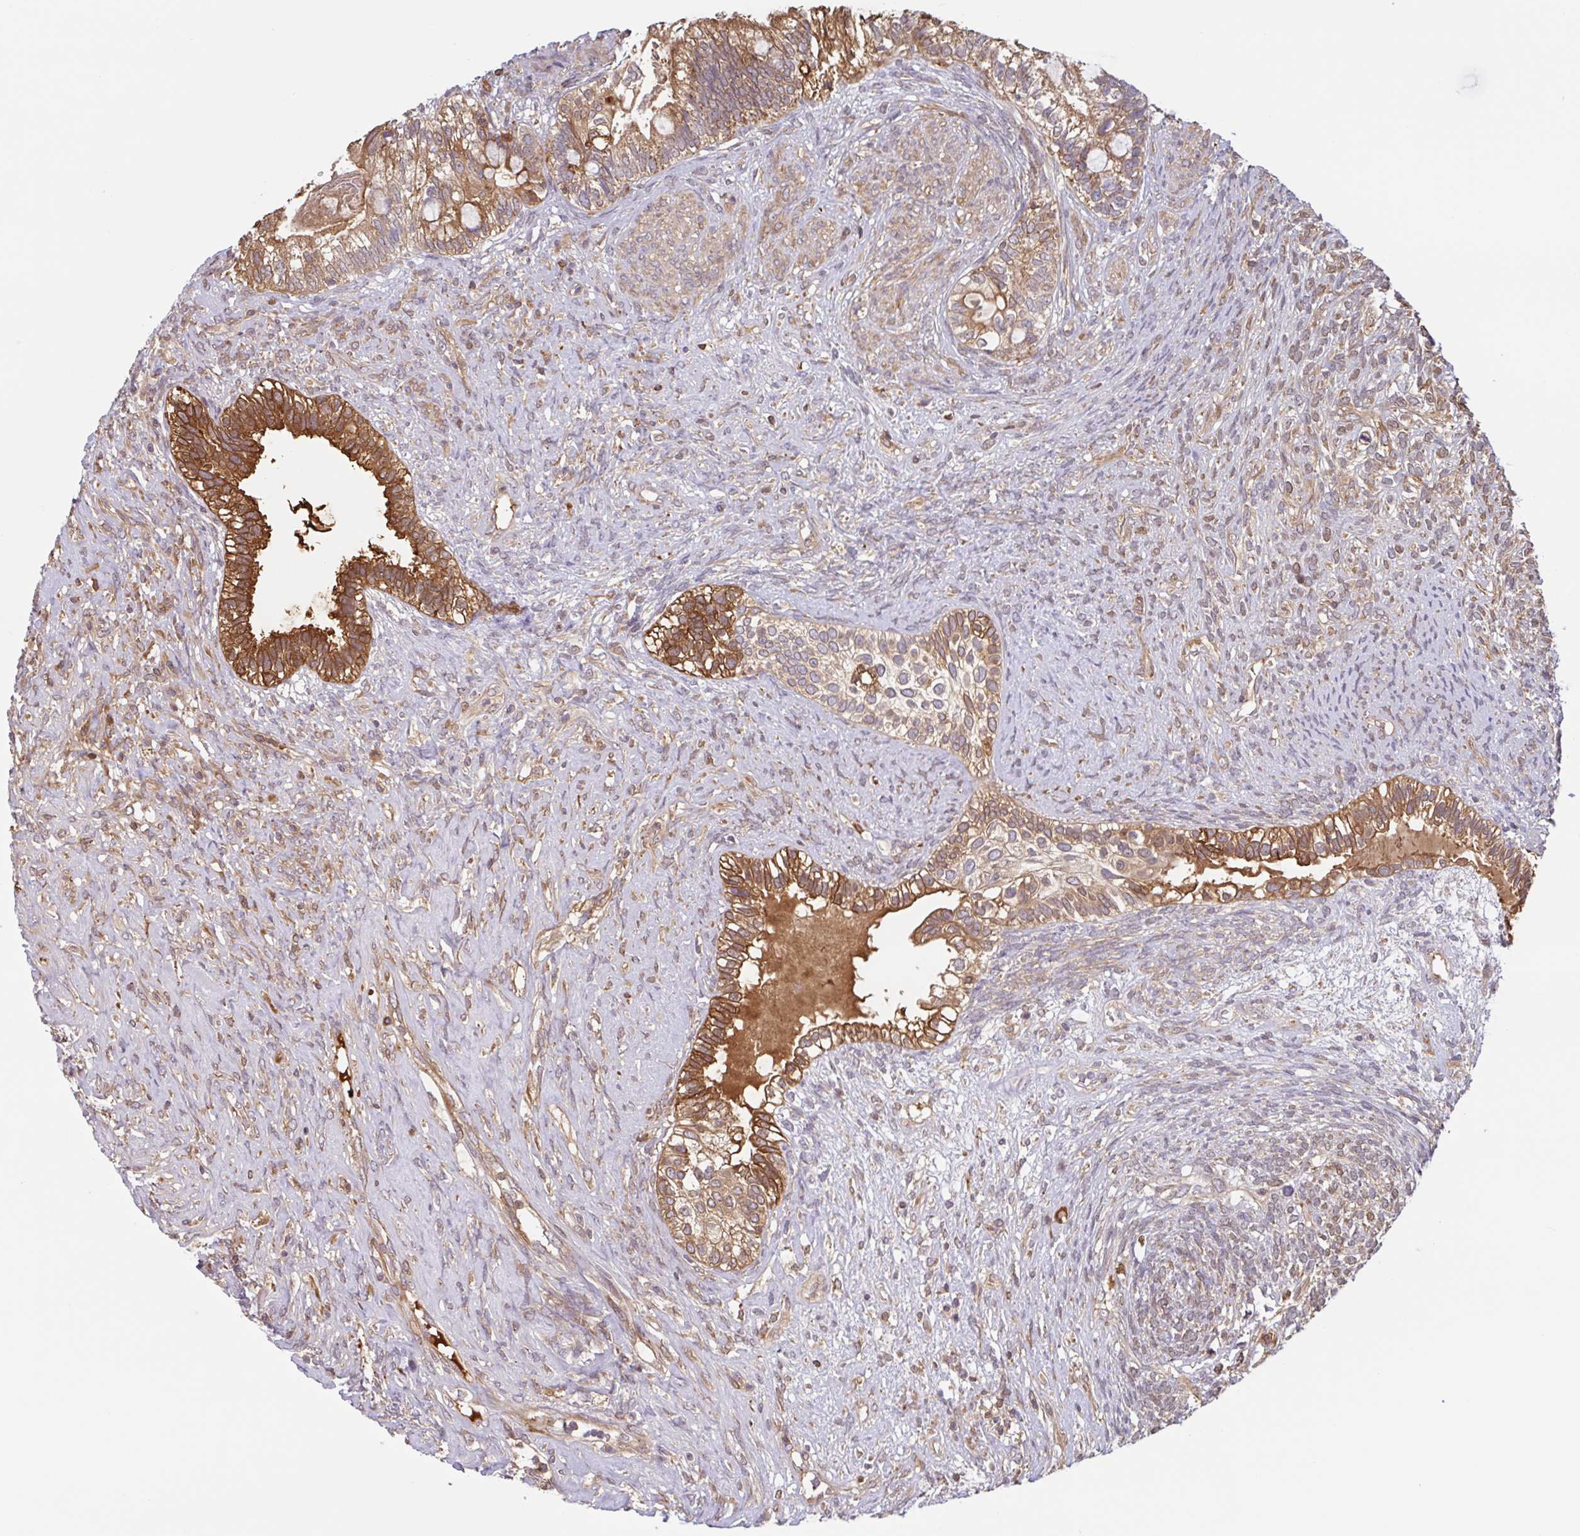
{"staining": {"intensity": "moderate", "quantity": ">75%", "location": "cytoplasmic/membranous"}, "tissue": "testis cancer", "cell_type": "Tumor cells", "image_type": "cancer", "snomed": [{"axis": "morphology", "description": "Seminoma, NOS"}, {"axis": "morphology", "description": "Carcinoma, Embryonal, NOS"}, {"axis": "topography", "description": "Testis"}], "caption": "Immunohistochemical staining of human embryonal carcinoma (testis) demonstrates moderate cytoplasmic/membranous protein staining in about >75% of tumor cells. (DAB IHC with brightfield microscopy, high magnification).", "gene": "OTOP2", "patient": {"sex": "male", "age": 41}}